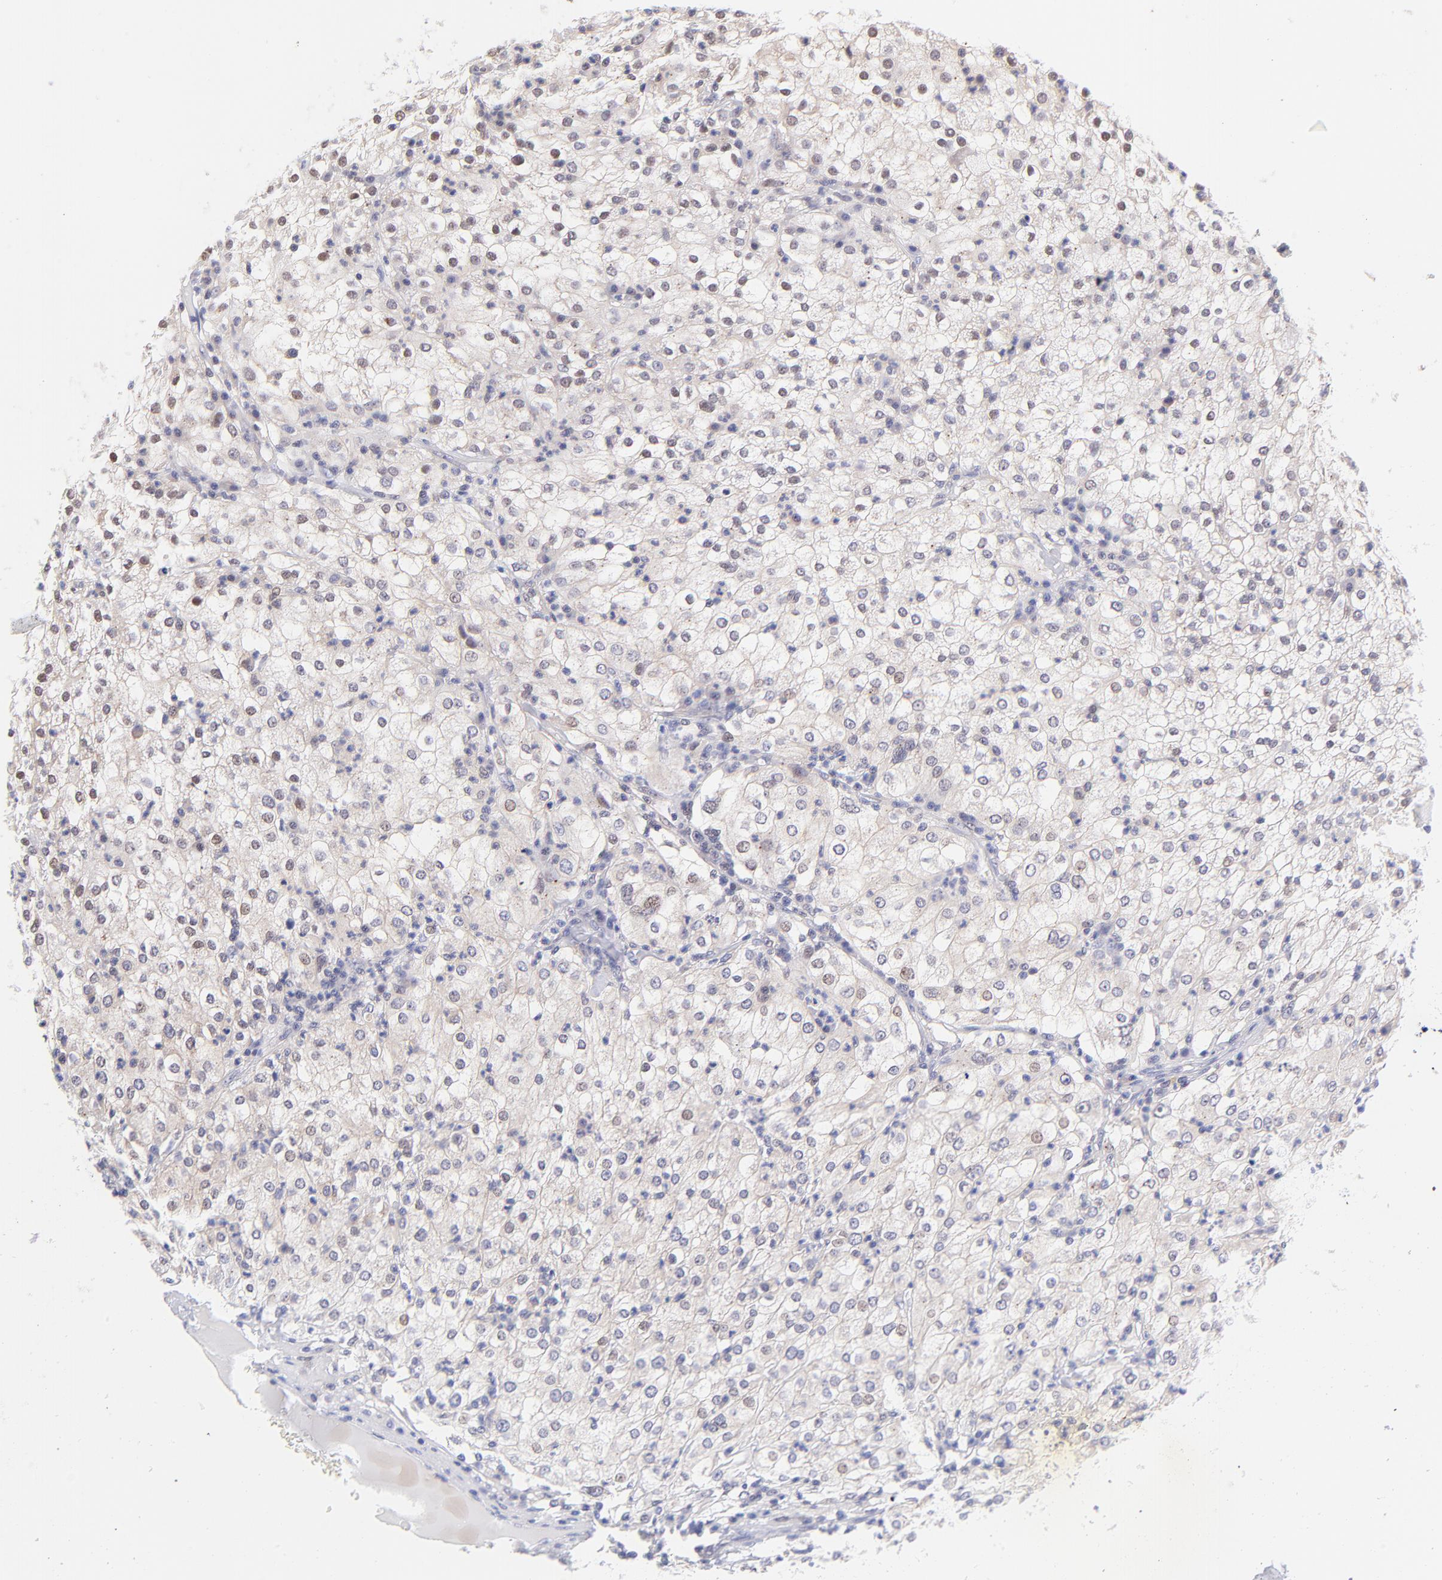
{"staining": {"intensity": "weak", "quantity": "<25%", "location": "cytoplasmic/membranous,nuclear"}, "tissue": "renal cancer", "cell_type": "Tumor cells", "image_type": "cancer", "snomed": [{"axis": "morphology", "description": "Adenocarcinoma, NOS"}, {"axis": "topography", "description": "Kidney"}], "caption": "Immunohistochemical staining of human renal cancer reveals no significant positivity in tumor cells.", "gene": "PBDC1", "patient": {"sex": "male", "age": 59}}